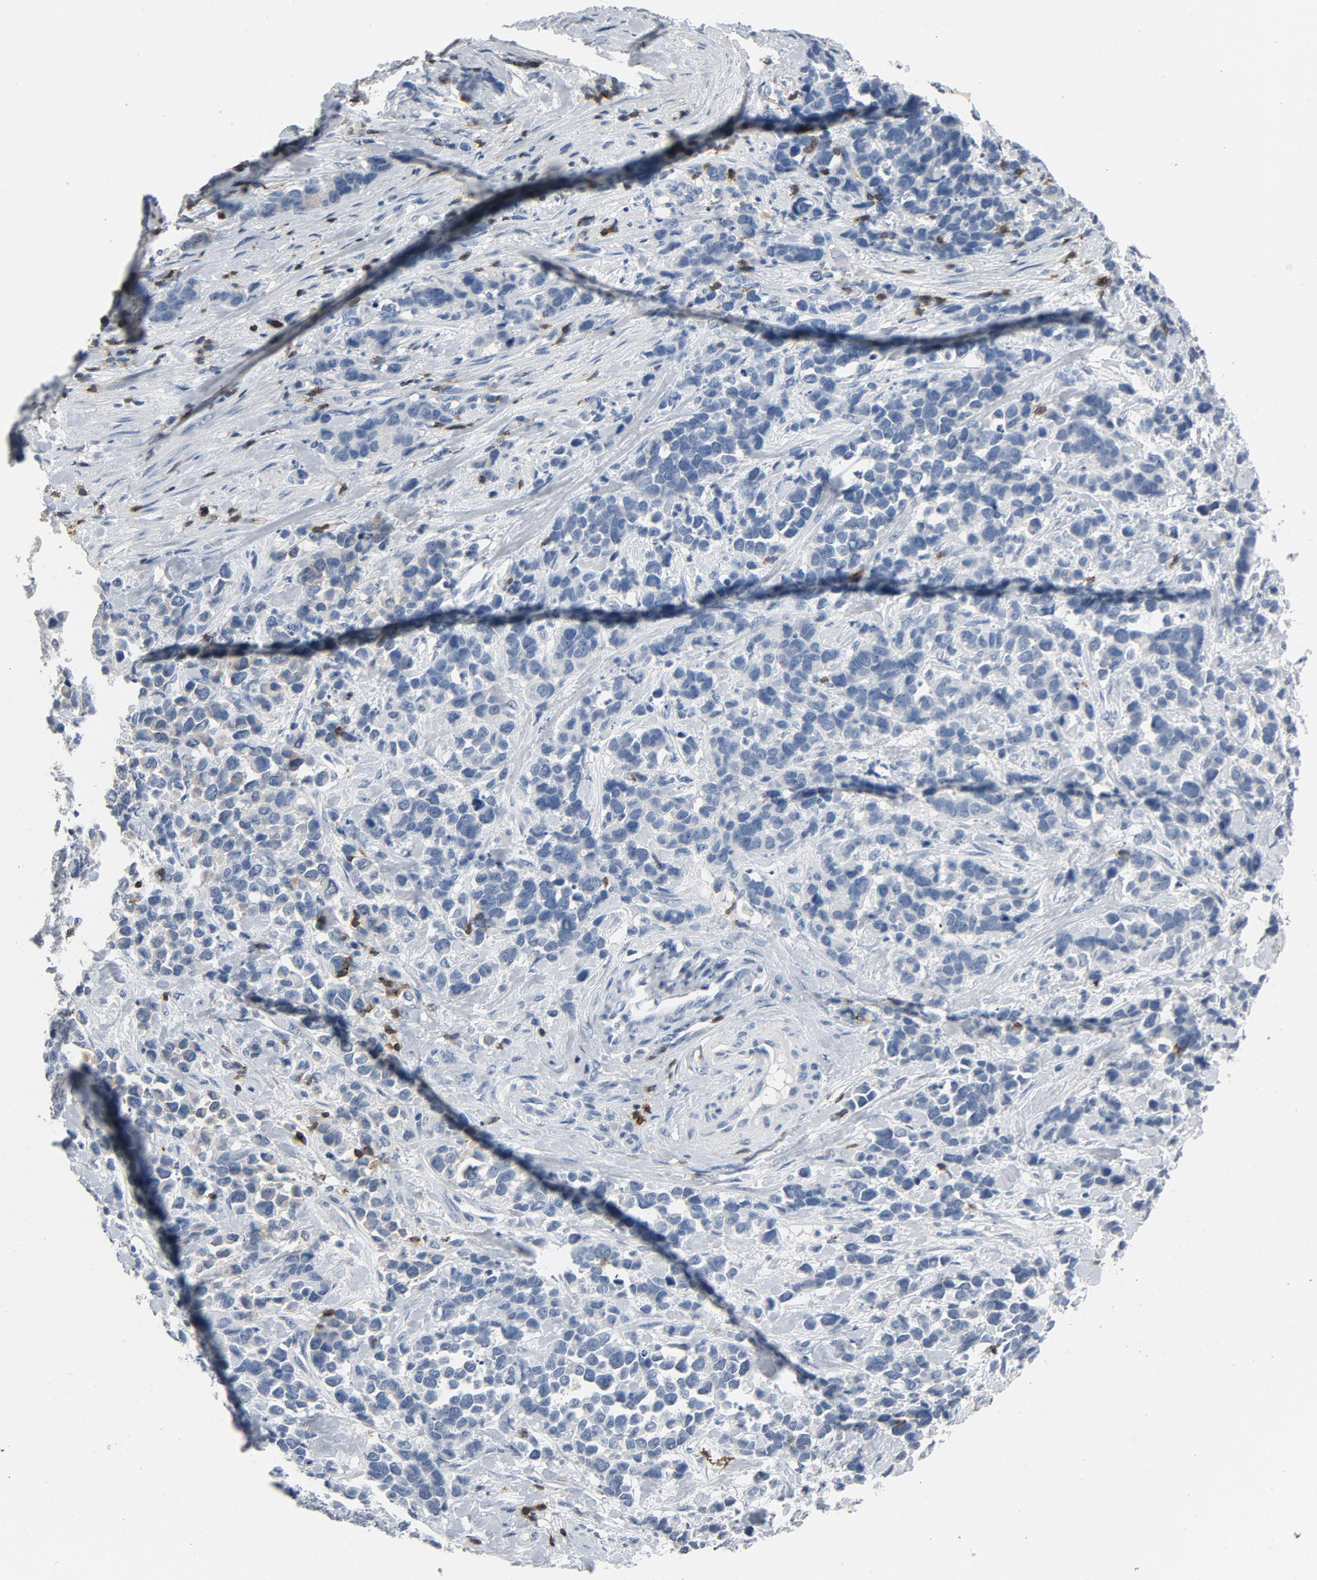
{"staining": {"intensity": "weak", "quantity": "<25%", "location": "cytoplasmic/membranous"}, "tissue": "stomach cancer", "cell_type": "Tumor cells", "image_type": "cancer", "snomed": [{"axis": "morphology", "description": "Adenocarcinoma, NOS"}, {"axis": "topography", "description": "Stomach, upper"}], "caption": "Immunohistochemical staining of stomach adenocarcinoma demonstrates no significant positivity in tumor cells.", "gene": "LCK", "patient": {"sex": "male", "age": 71}}